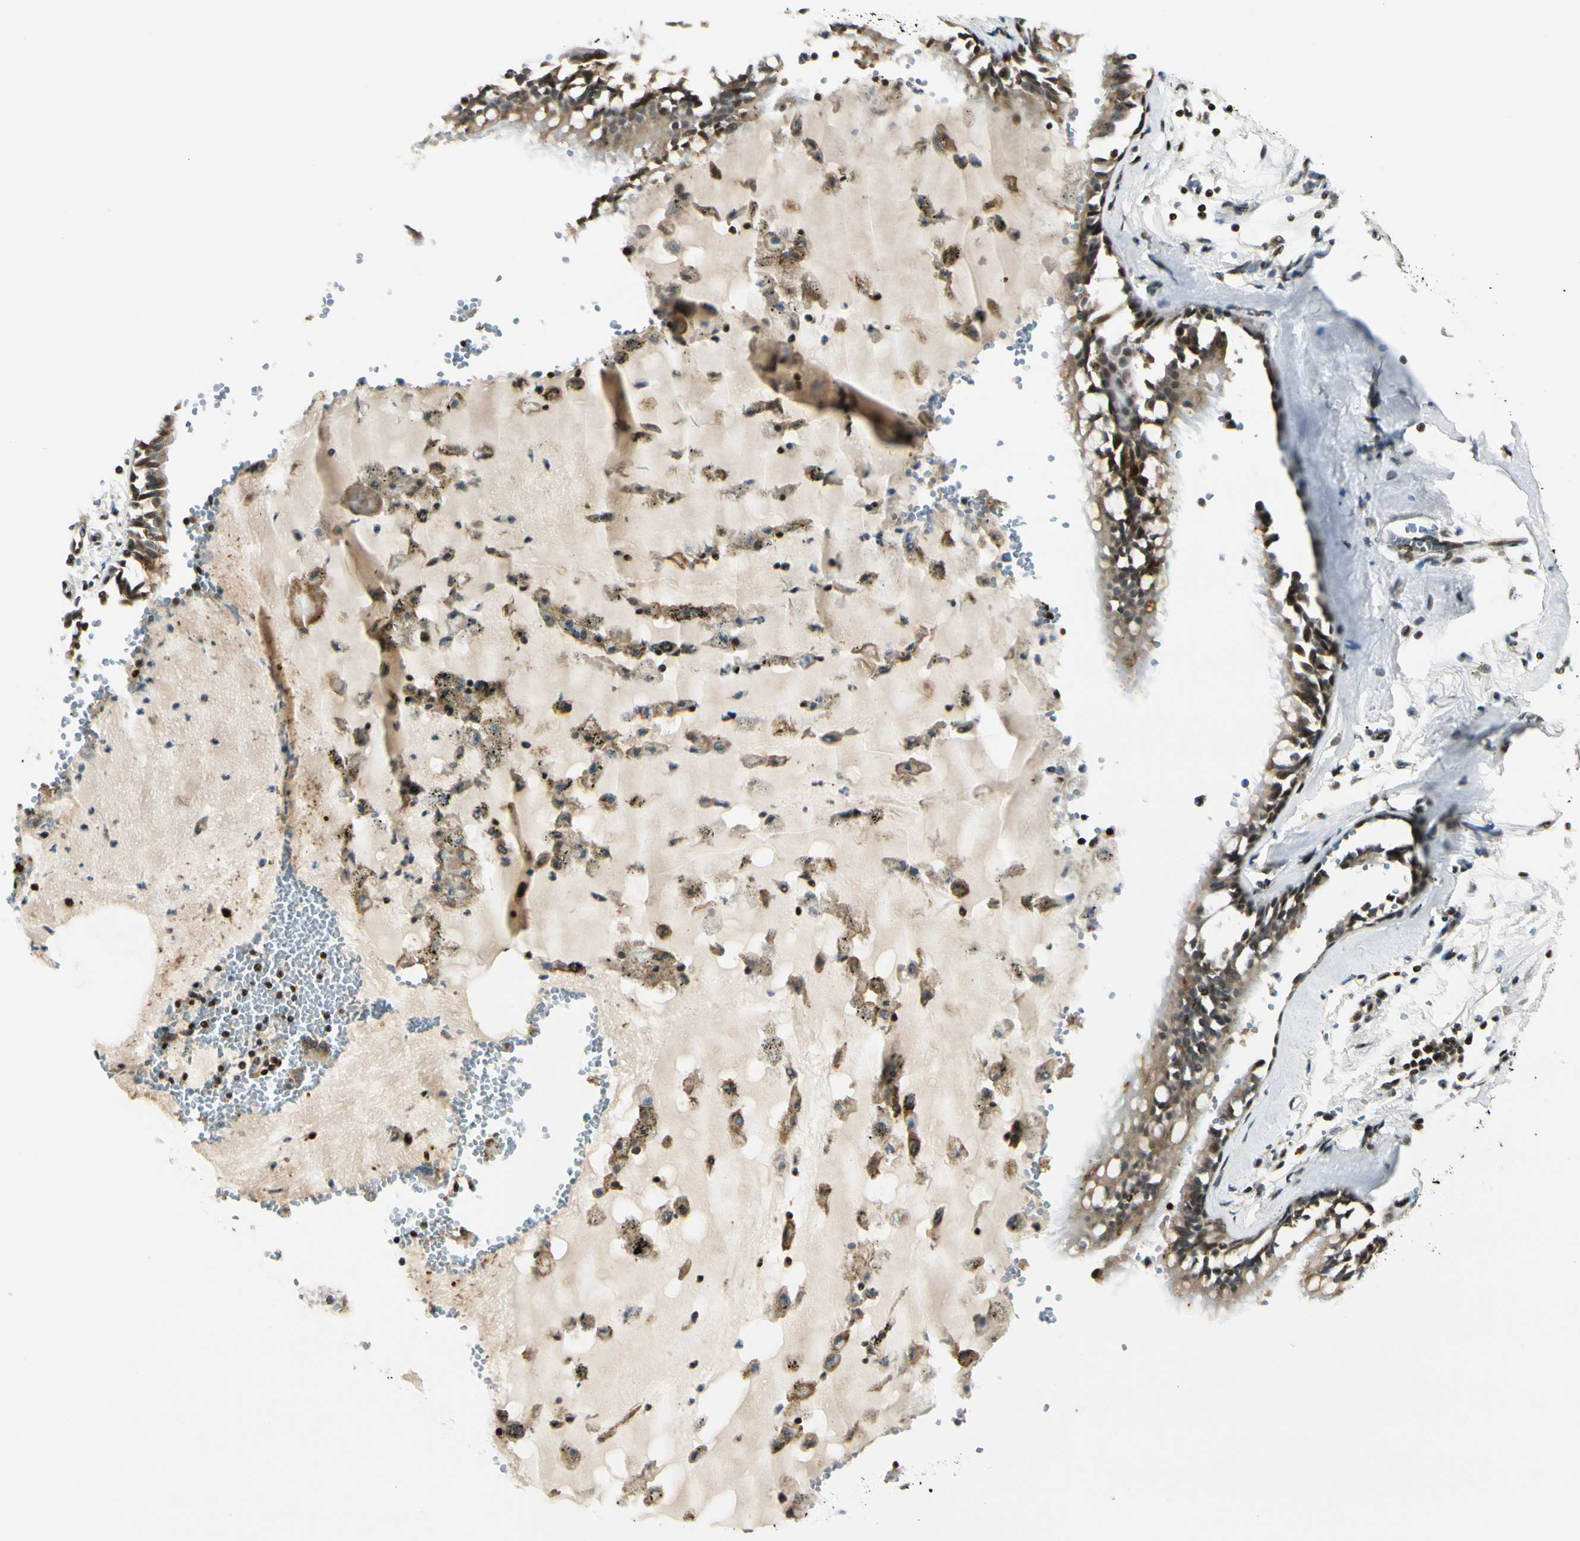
{"staining": {"intensity": "moderate", "quantity": ">75%", "location": "cytoplasmic/membranous,nuclear"}, "tissue": "bronchus", "cell_type": "Respiratory epithelial cells", "image_type": "normal", "snomed": [{"axis": "morphology", "description": "Normal tissue, NOS"}, {"axis": "topography", "description": "Bronchus"}, {"axis": "topography", "description": "Lung"}], "caption": "This image exhibits immunohistochemistry staining of benign human bronchus, with medium moderate cytoplasmic/membranous,nuclear staining in about >75% of respiratory epithelial cells.", "gene": "DAXX", "patient": {"sex": "female", "age": 56}}